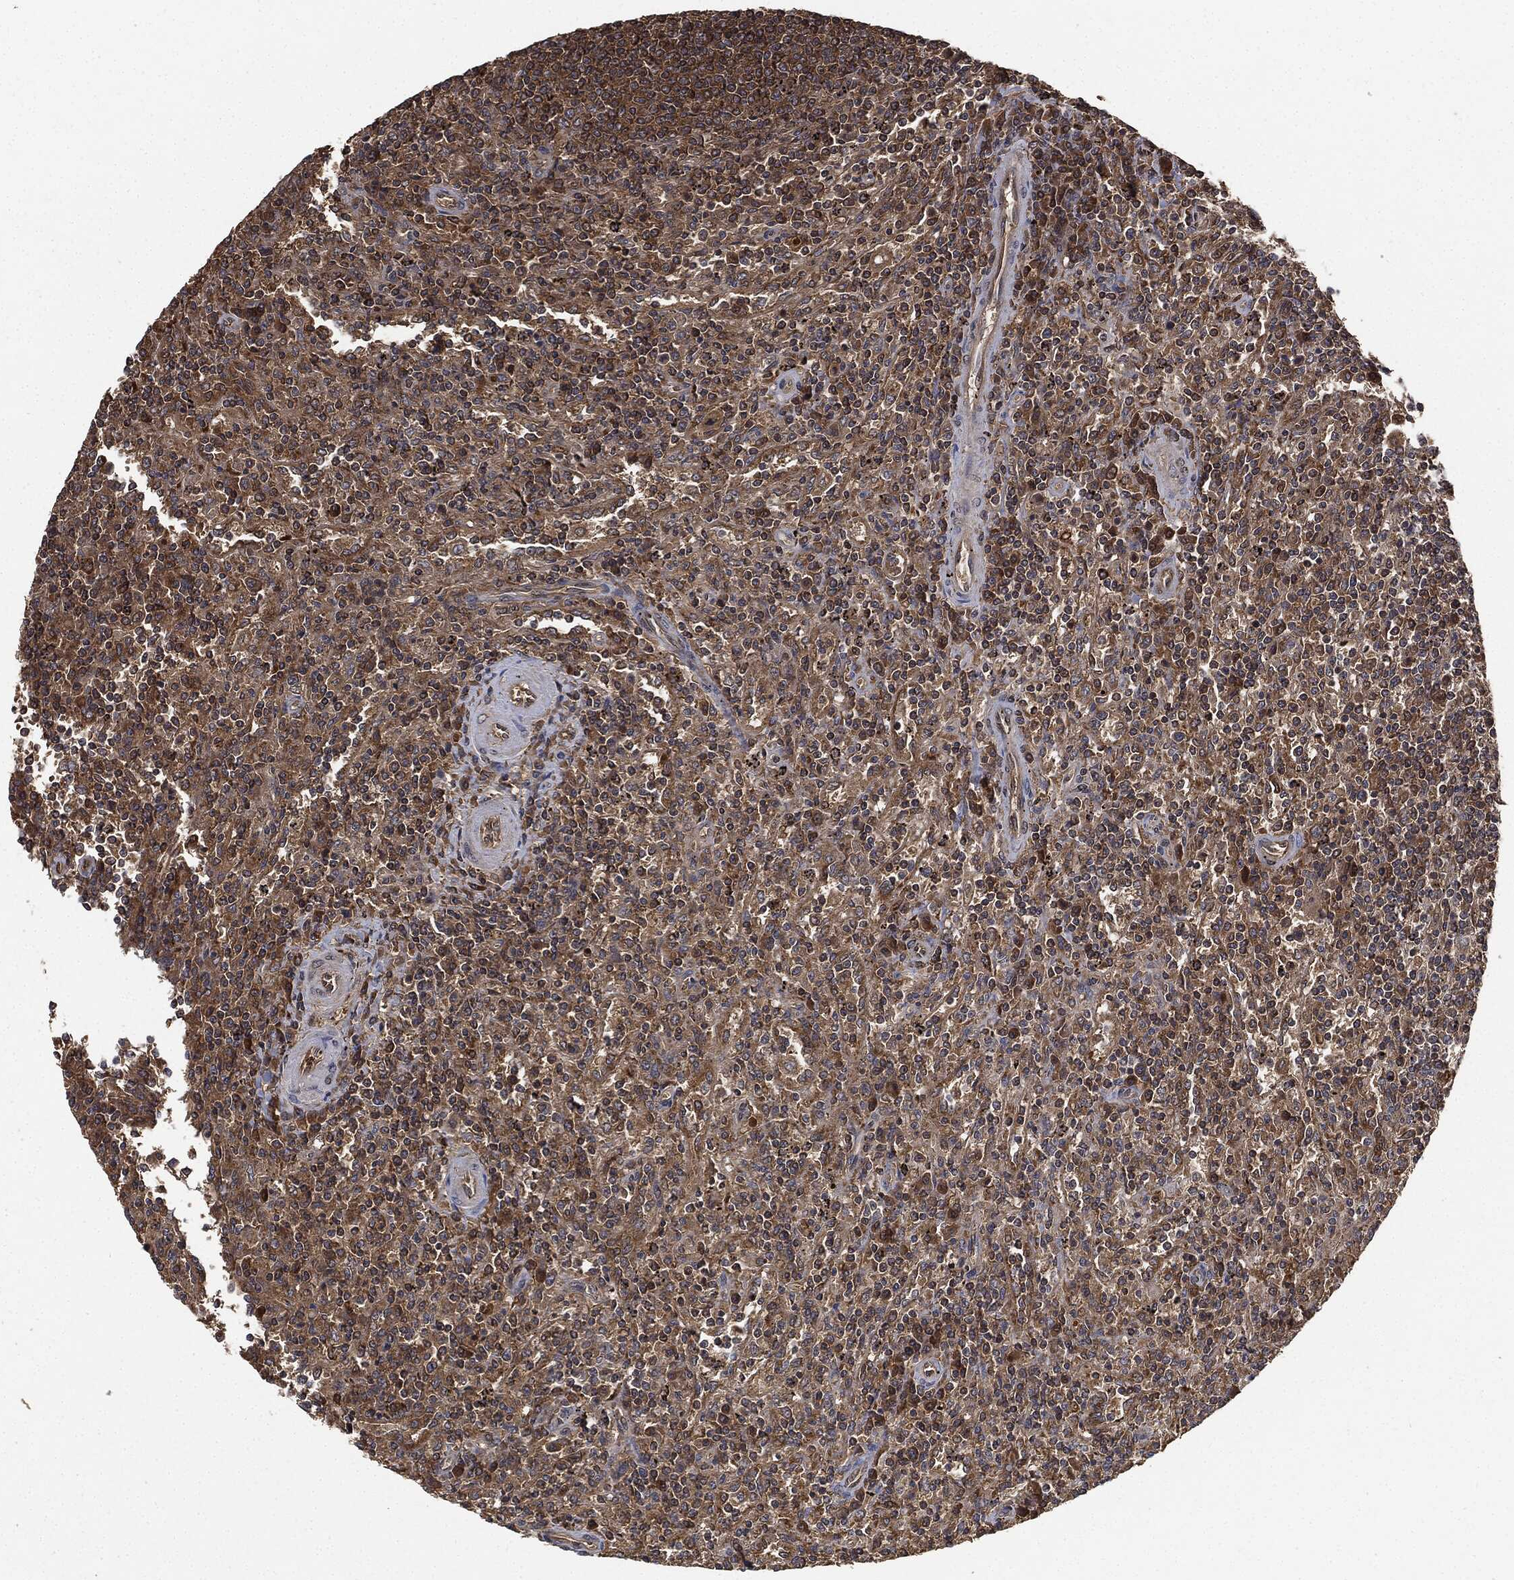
{"staining": {"intensity": "moderate", "quantity": "25%-75%", "location": "cytoplasmic/membranous"}, "tissue": "lymphoma", "cell_type": "Tumor cells", "image_type": "cancer", "snomed": [{"axis": "morphology", "description": "Malignant lymphoma, non-Hodgkin's type, Low grade"}, {"axis": "topography", "description": "Spleen"}], "caption": "Tumor cells show medium levels of moderate cytoplasmic/membranous expression in about 25%-75% of cells in low-grade malignant lymphoma, non-Hodgkin's type.", "gene": "BRAF", "patient": {"sex": "male", "age": 62}}